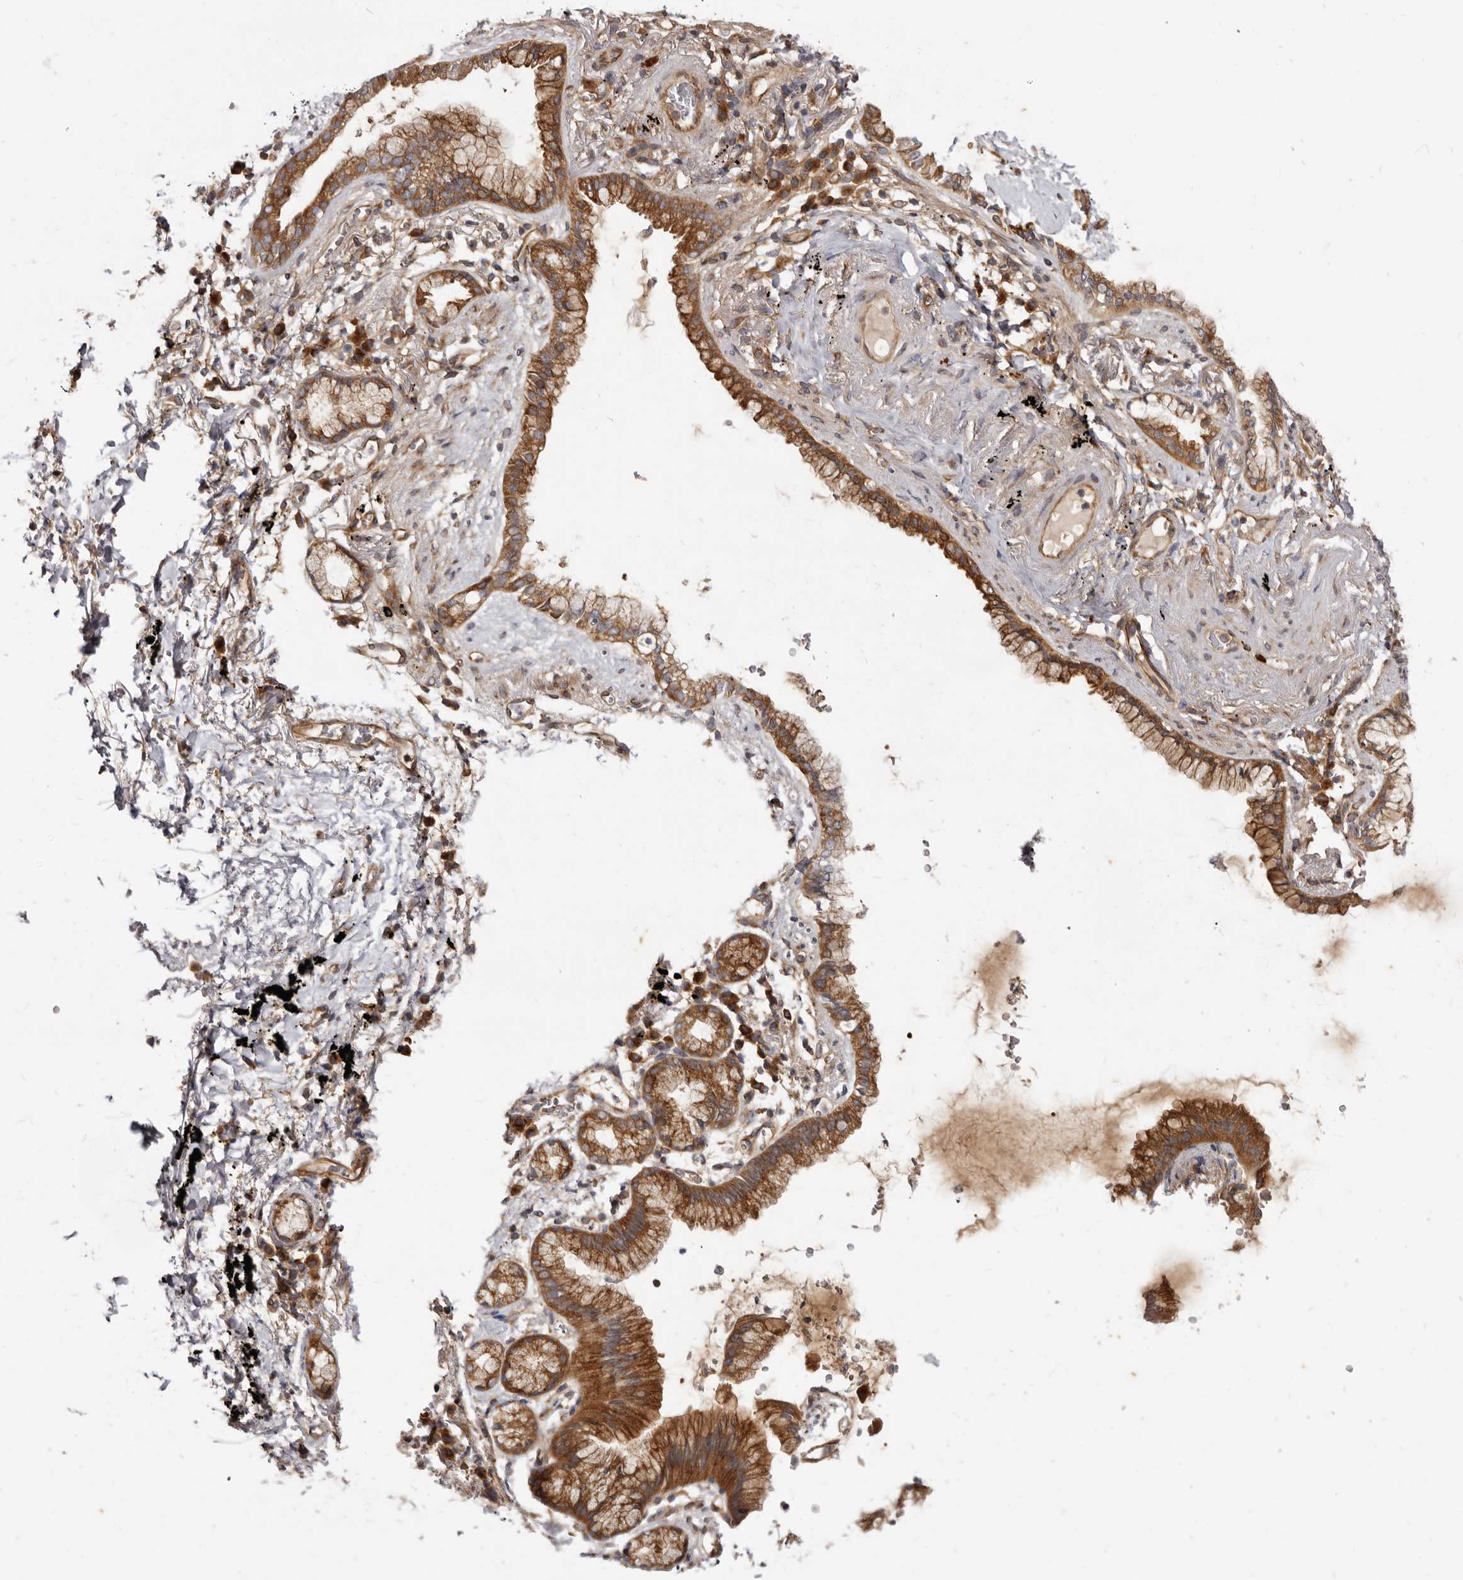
{"staining": {"intensity": "moderate", "quantity": ">75%", "location": "cytoplasmic/membranous"}, "tissue": "lung cancer", "cell_type": "Tumor cells", "image_type": "cancer", "snomed": [{"axis": "morphology", "description": "Adenocarcinoma, NOS"}, {"axis": "topography", "description": "Lung"}], "caption": "DAB immunohistochemical staining of lung adenocarcinoma exhibits moderate cytoplasmic/membranous protein positivity in about >75% of tumor cells.", "gene": "ADAMTS20", "patient": {"sex": "female", "age": 70}}